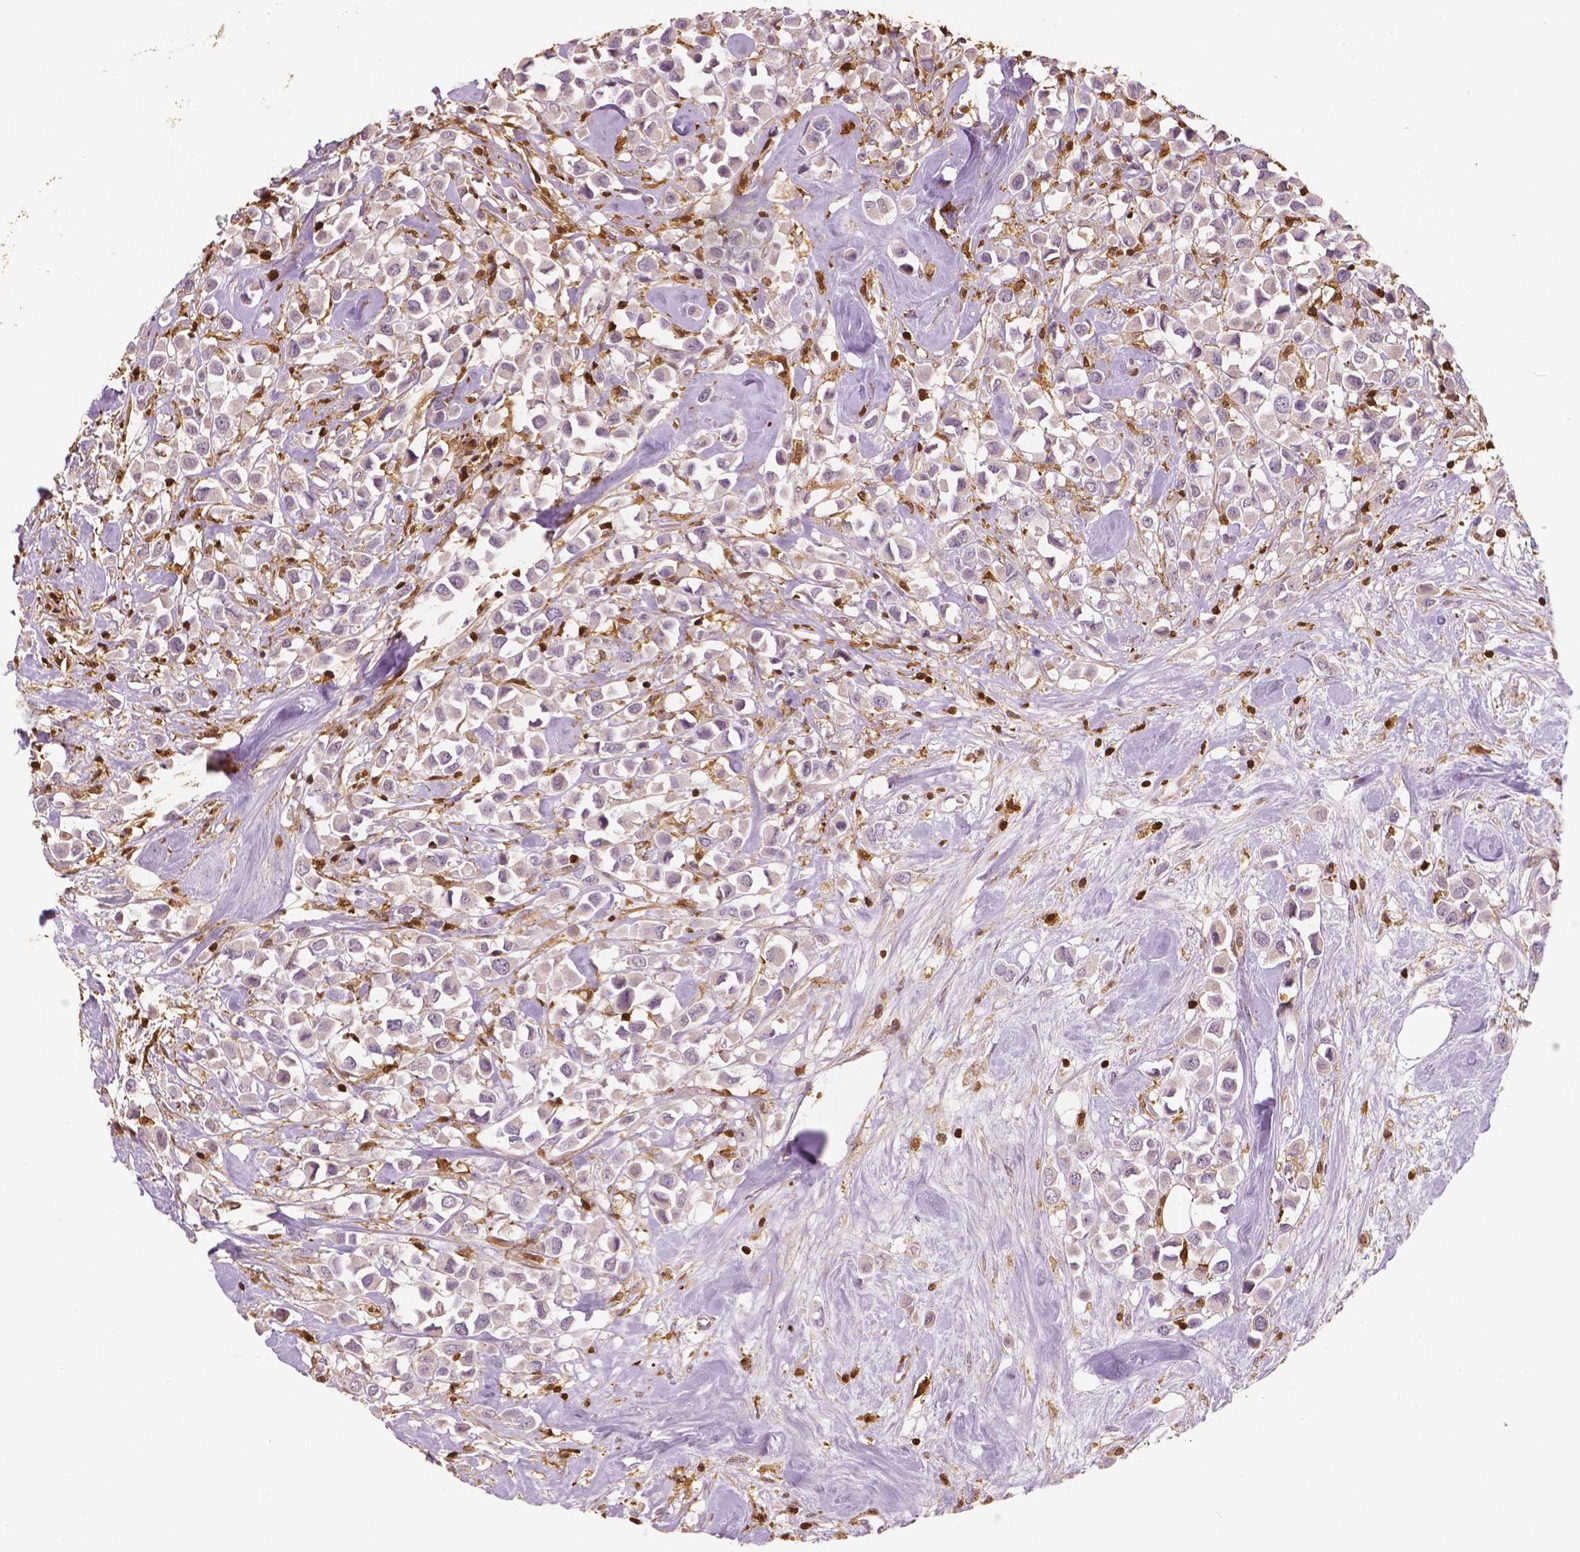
{"staining": {"intensity": "negative", "quantity": "none", "location": "none"}, "tissue": "breast cancer", "cell_type": "Tumor cells", "image_type": "cancer", "snomed": [{"axis": "morphology", "description": "Duct carcinoma"}, {"axis": "topography", "description": "Breast"}], "caption": "Tumor cells show no significant staining in breast cancer (intraductal carcinoma).", "gene": "S100A4", "patient": {"sex": "female", "age": 61}}